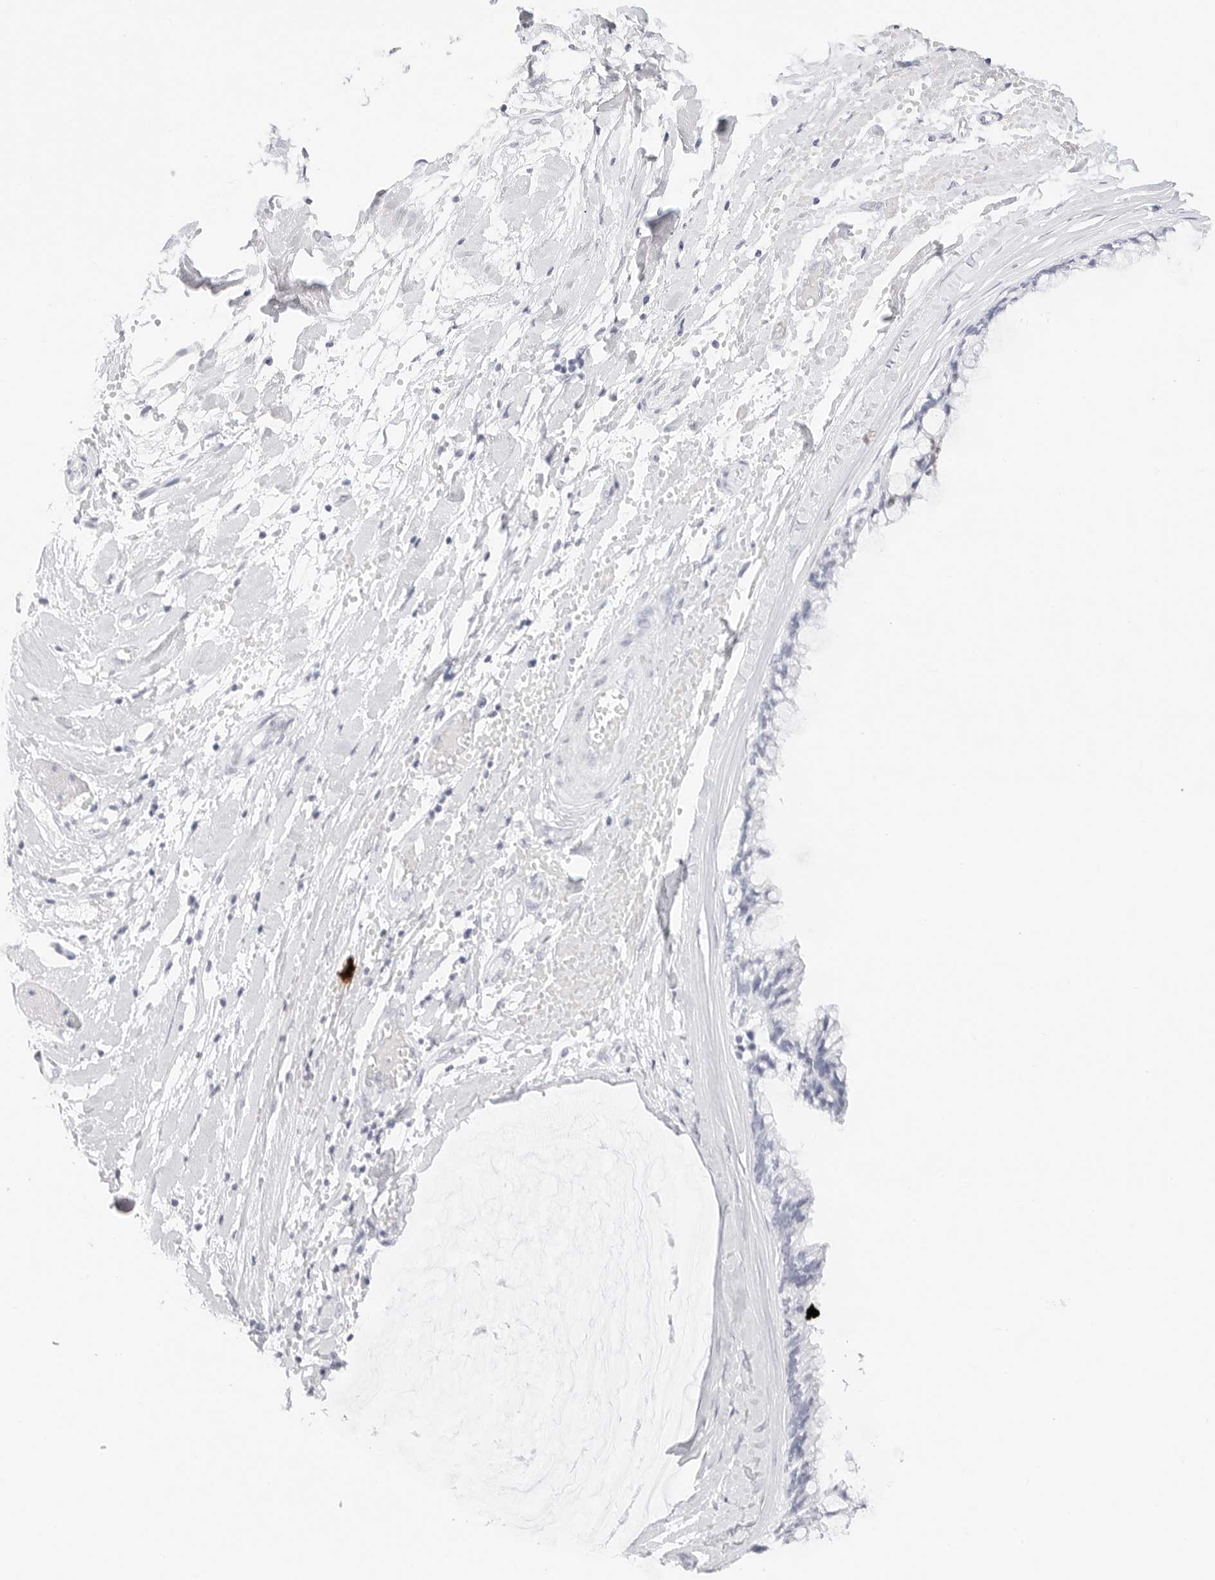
{"staining": {"intensity": "negative", "quantity": "none", "location": "none"}, "tissue": "ovarian cancer", "cell_type": "Tumor cells", "image_type": "cancer", "snomed": [{"axis": "morphology", "description": "Cystadenocarcinoma, mucinous, NOS"}, {"axis": "topography", "description": "Ovary"}], "caption": "An image of human ovarian mucinous cystadenocarcinoma is negative for staining in tumor cells. (Immunohistochemistry (ihc), brightfield microscopy, high magnification).", "gene": "TFF2", "patient": {"sex": "female", "age": 39}}